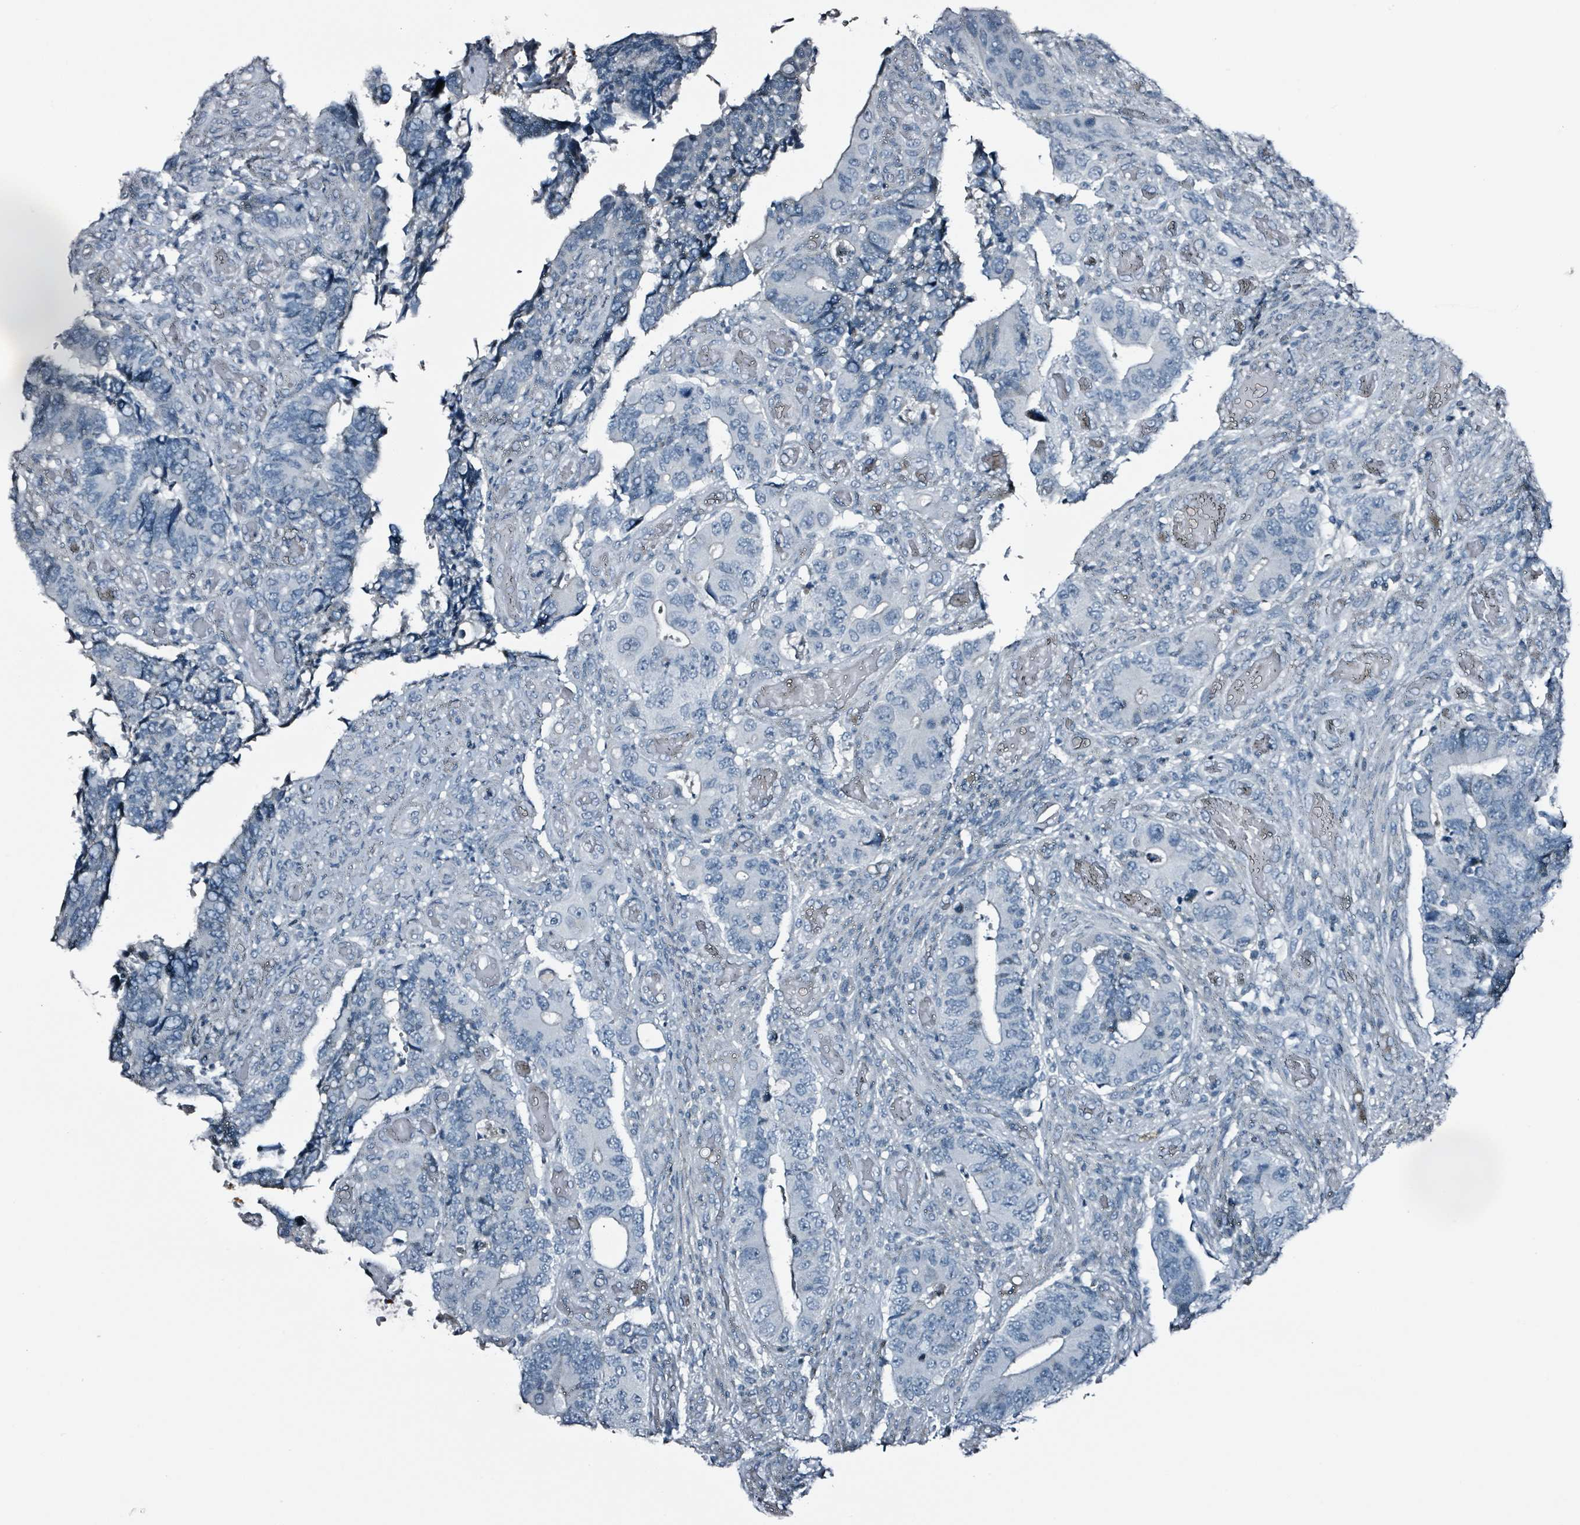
{"staining": {"intensity": "negative", "quantity": "none", "location": "none"}, "tissue": "colorectal cancer", "cell_type": "Tumor cells", "image_type": "cancer", "snomed": [{"axis": "morphology", "description": "Adenocarcinoma, NOS"}, {"axis": "topography", "description": "Colon"}], "caption": "A high-resolution micrograph shows IHC staining of adenocarcinoma (colorectal), which exhibits no significant positivity in tumor cells.", "gene": "CA9", "patient": {"sex": "male", "age": 87}}